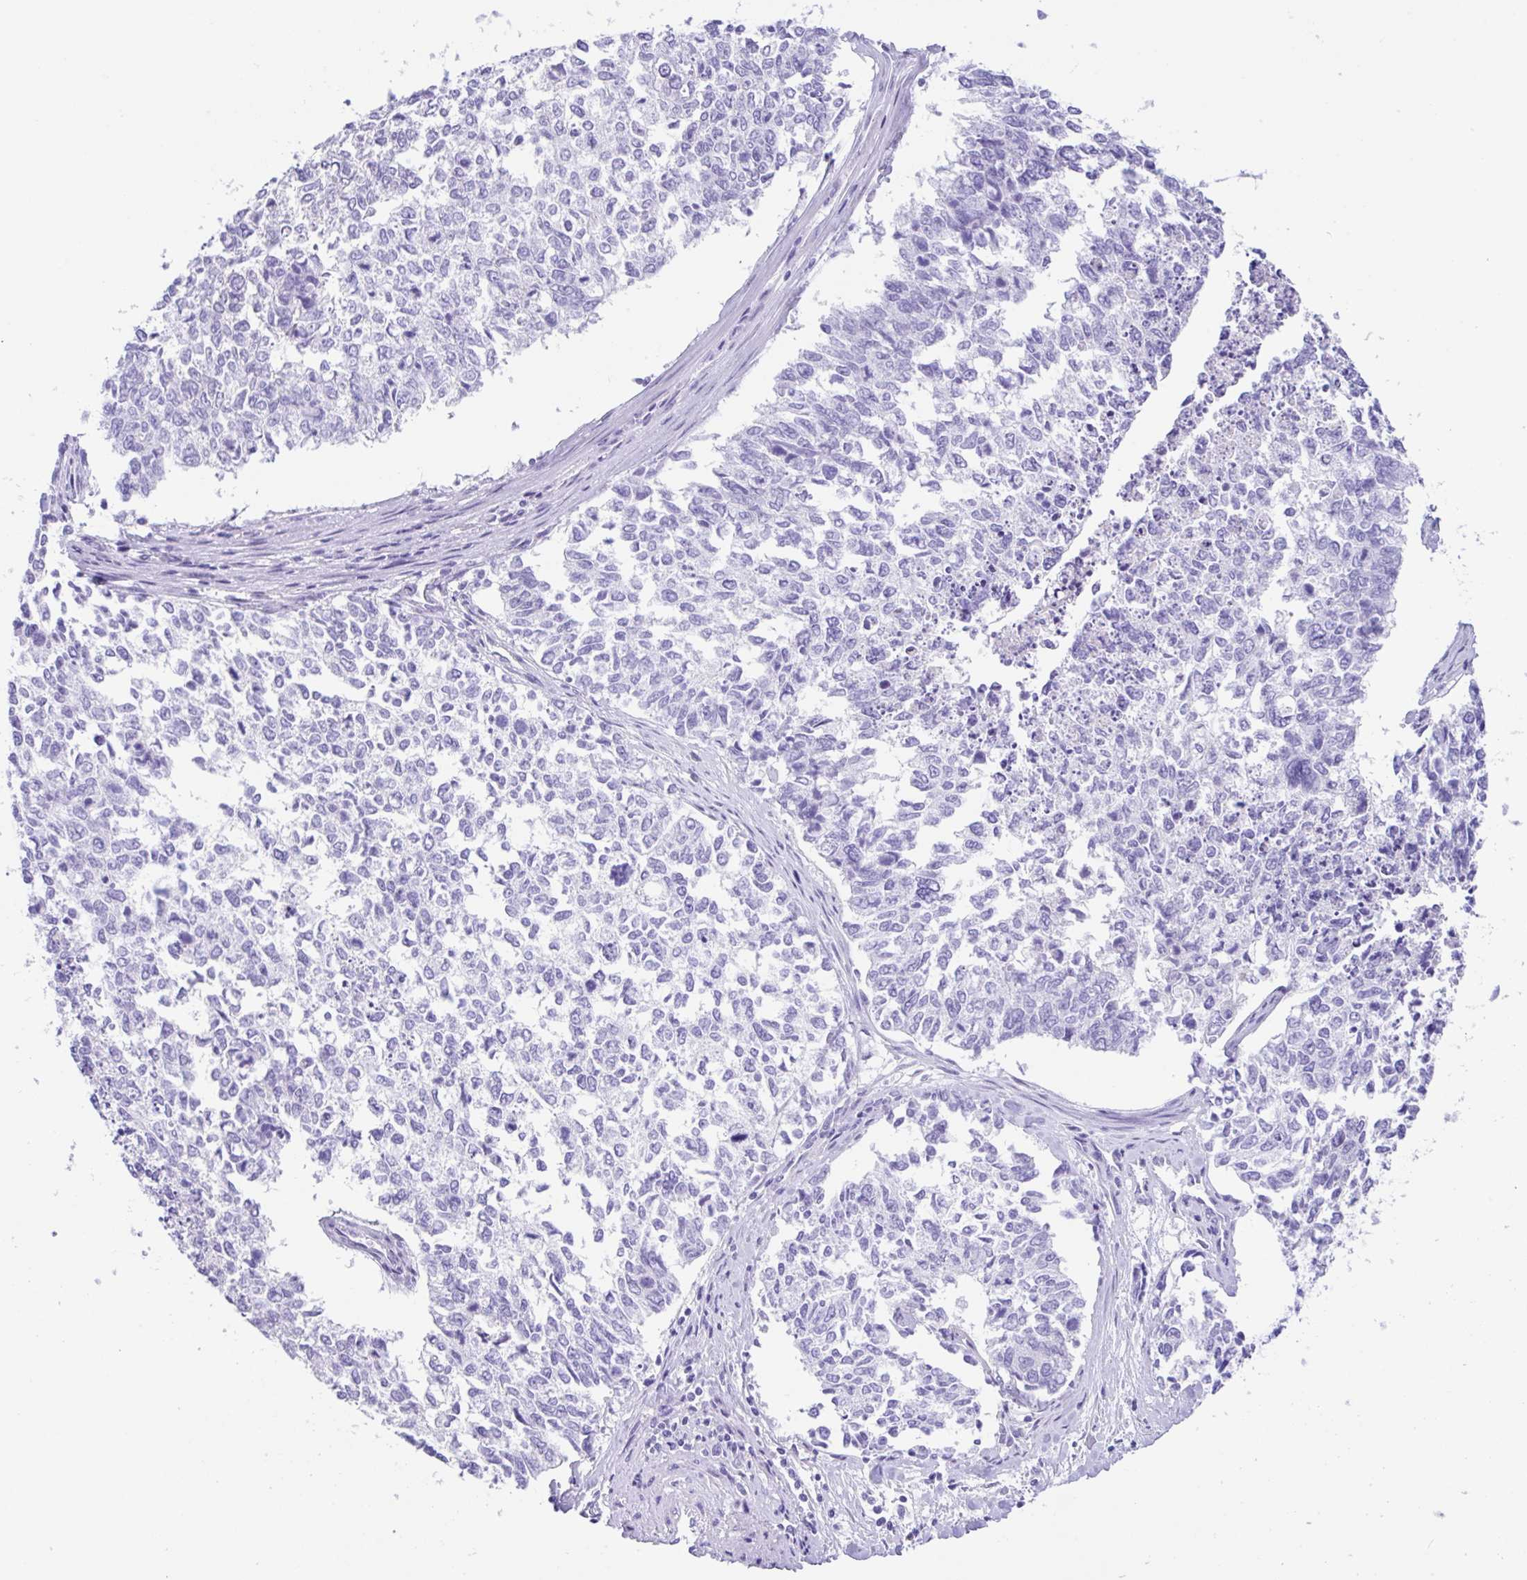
{"staining": {"intensity": "negative", "quantity": "none", "location": "none"}, "tissue": "cervical cancer", "cell_type": "Tumor cells", "image_type": "cancer", "snomed": [{"axis": "morphology", "description": "Adenocarcinoma, NOS"}, {"axis": "topography", "description": "Cervix"}], "caption": "A micrograph of human cervical cancer (adenocarcinoma) is negative for staining in tumor cells. (DAB (3,3'-diaminobenzidine) immunohistochemistry, high magnification).", "gene": "CPA1", "patient": {"sex": "female", "age": 63}}